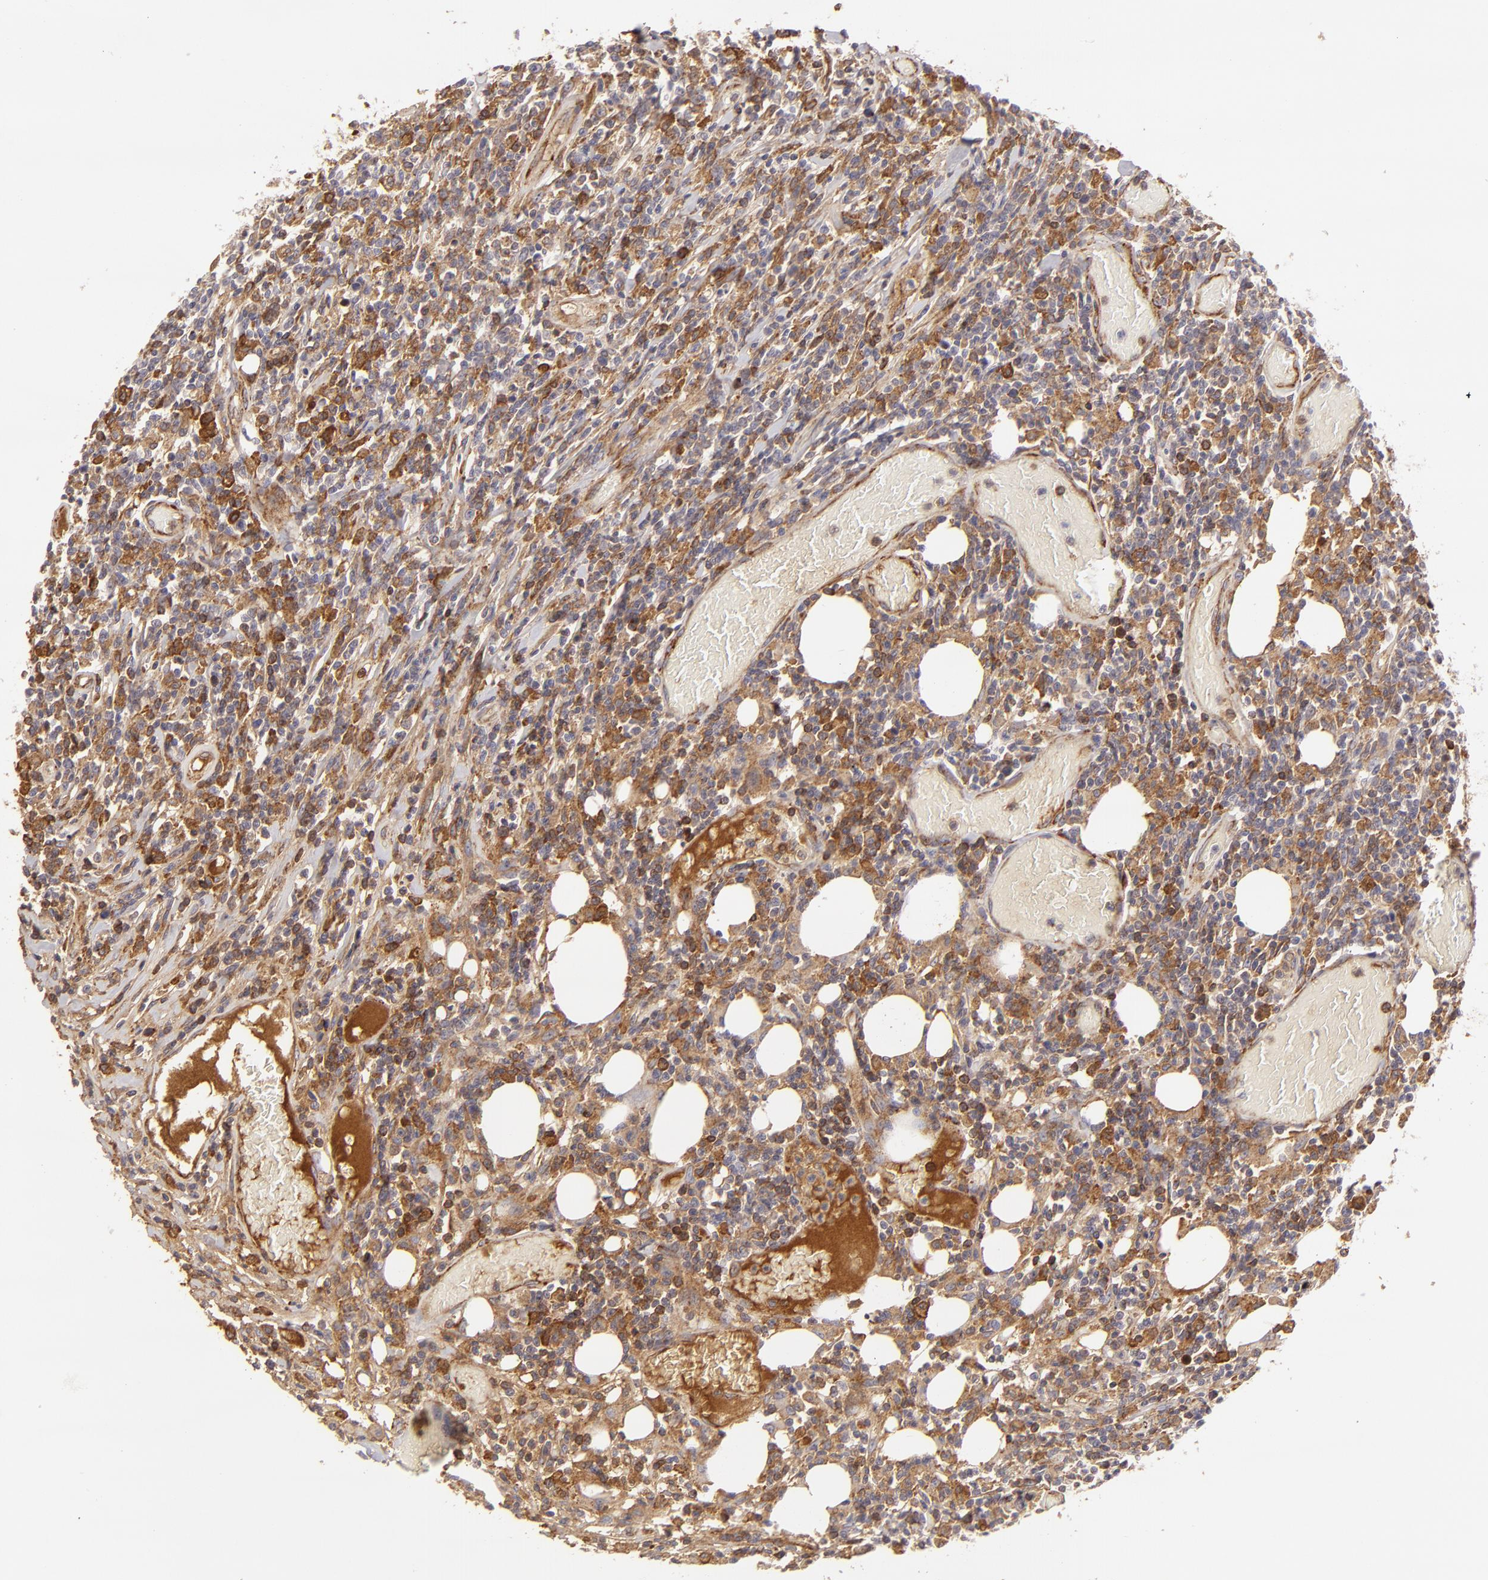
{"staining": {"intensity": "moderate", "quantity": ">75%", "location": "cytoplasmic/membranous"}, "tissue": "lymphoma", "cell_type": "Tumor cells", "image_type": "cancer", "snomed": [{"axis": "morphology", "description": "Malignant lymphoma, non-Hodgkin's type, High grade"}, {"axis": "topography", "description": "Colon"}], "caption": "Brown immunohistochemical staining in human high-grade malignant lymphoma, non-Hodgkin's type shows moderate cytoplasmic/membranous staining in approximately >75% of tumor cells.", "gene": "CFB", "patient": {"sex": "male", "age": 82}}